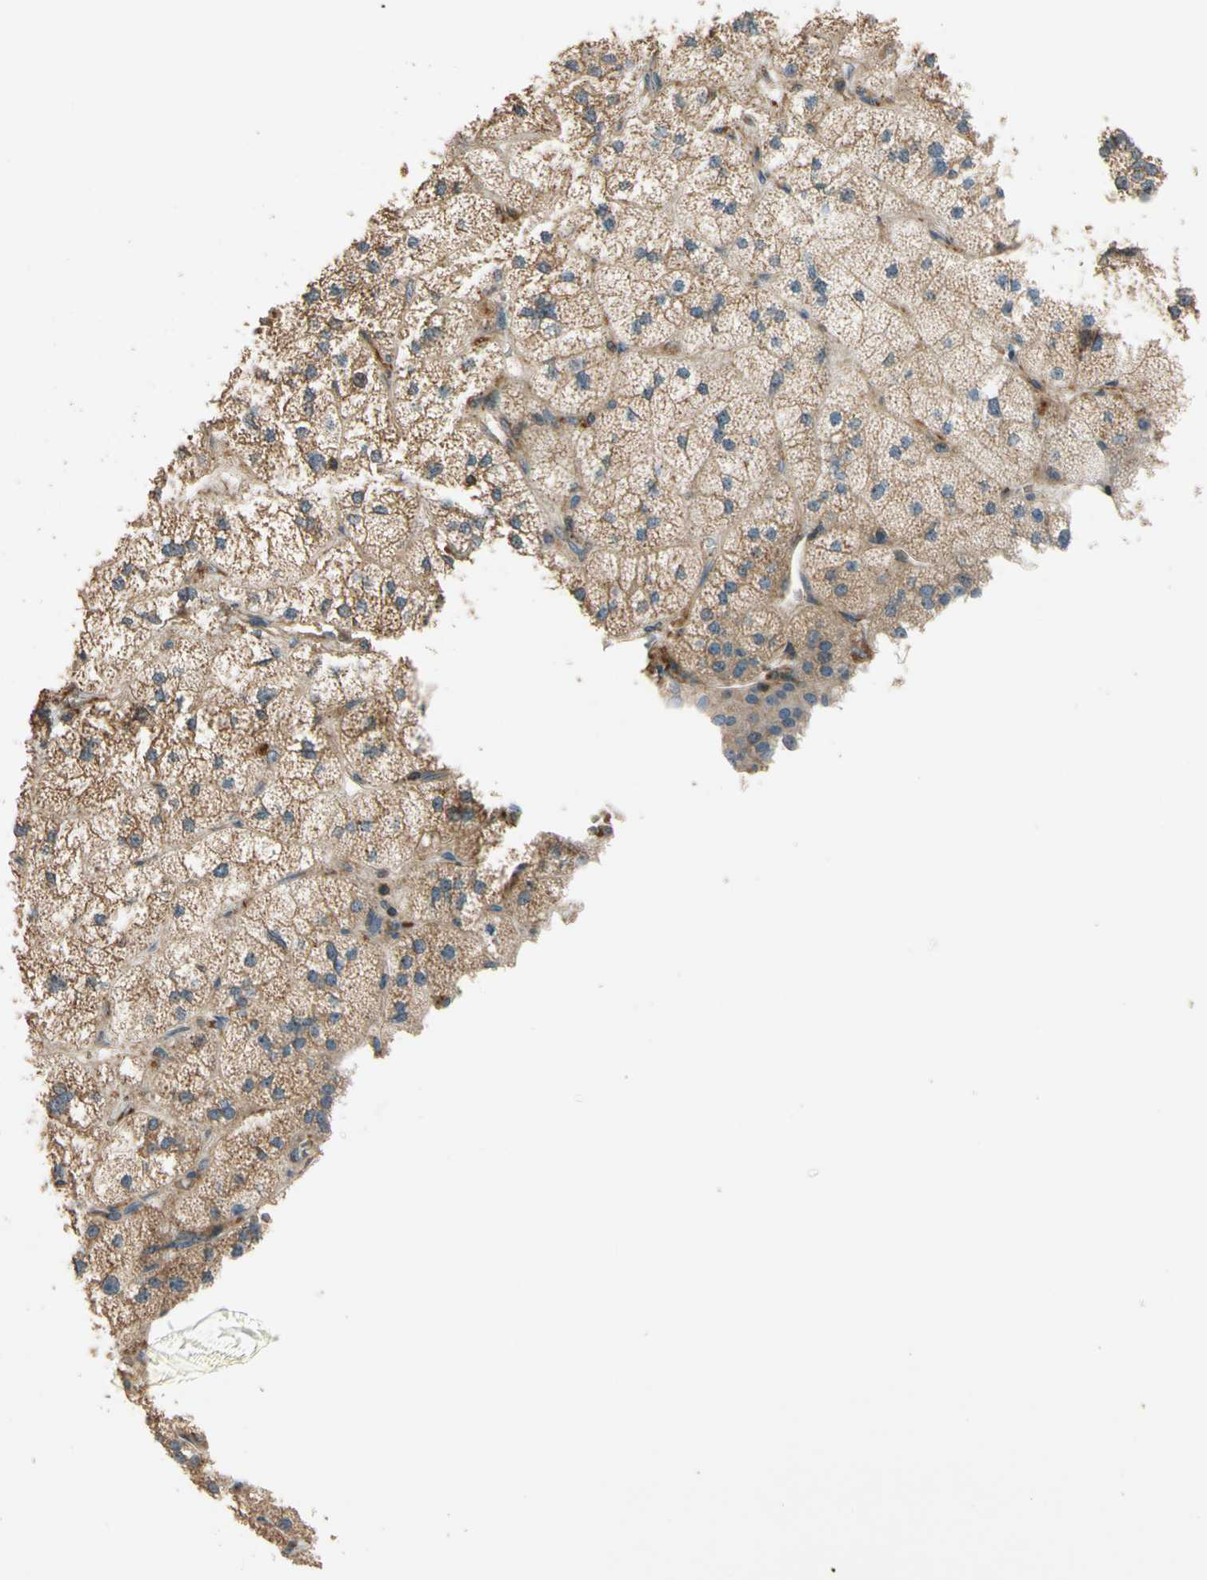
{"staining": {"intensity": "moderate", "quantity": ">75%", "location": "cytoplasmic/membranous"}, "tissue": "adrenal gland", "cell_type": "Glandular cells", "image_type": "normal", "snomed": [{"axis": "morphology", "description": "Normal tissue, NOS"}, {"axis": "topography", "description": "Adrenal gland"}], "caption": "DAB (3,3'-diaminobenzidine) immunohistochemical staining of benign adrenal gland demonstrates moderate cytoplasmic/membranous protein staining in approximately >75% of glandular cells.", "gene": "MST1R", "patient": {"sex": "female", "age": 60}}